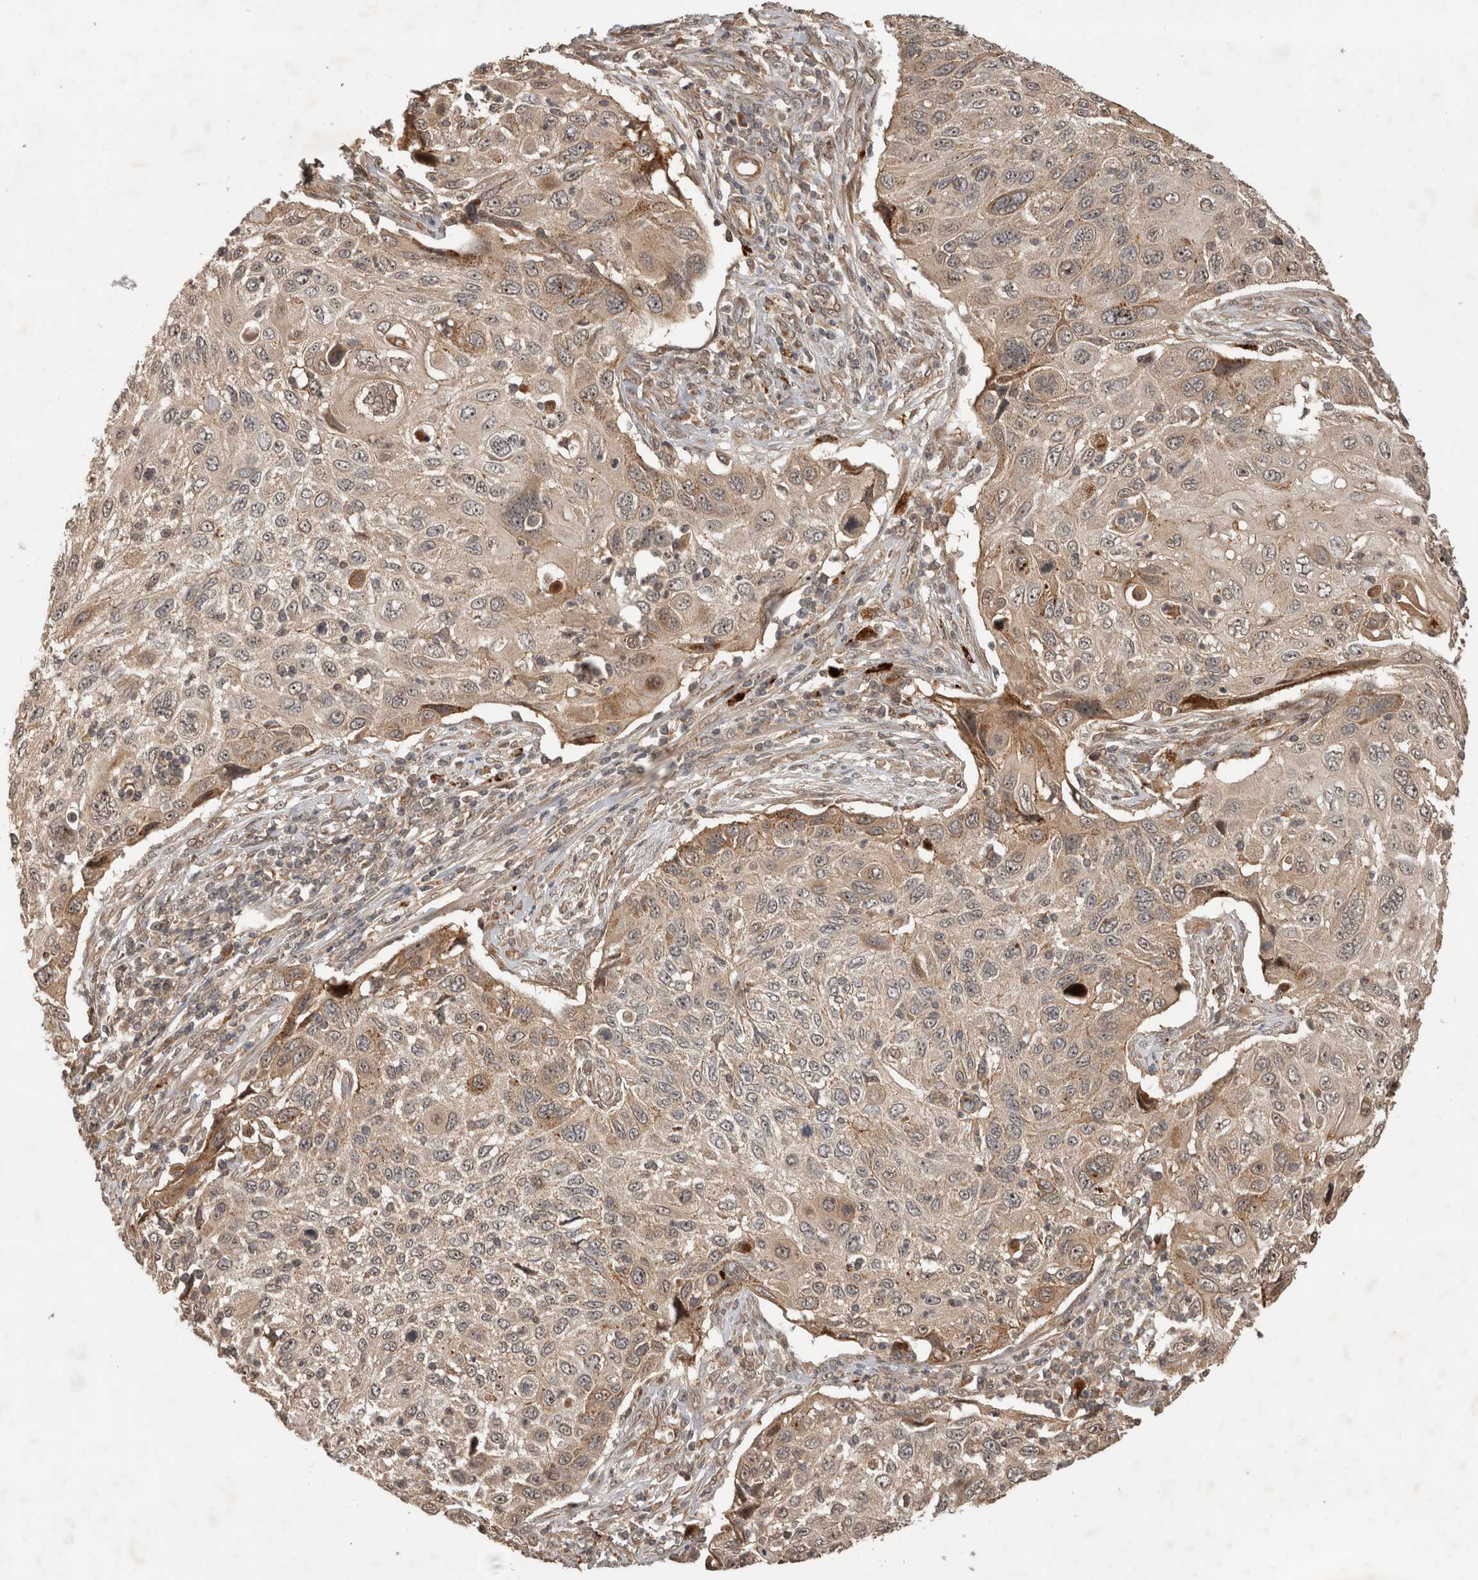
{"staining": {"intensity": "weak", "quantity": ">75%", "location": "cytoplasmic/membranous"}, "tissue": "cervical cancer", "cell_type": "Tumor cells", "image_type": "cancer", "snomed": [{"axis": "morphology", "description": "Squamous cell carcinoma, NOS"}, {"axis": "topography", "description": "Cervix"}], "caption": "Protein expression analysis of human cervical squamous cell carcinoma reveals weak cytoplasmic/membranous staining in about >75% of tumor cells.", "gene": "PITPNC1", "patient": {"sex": "female", "age": 70}}